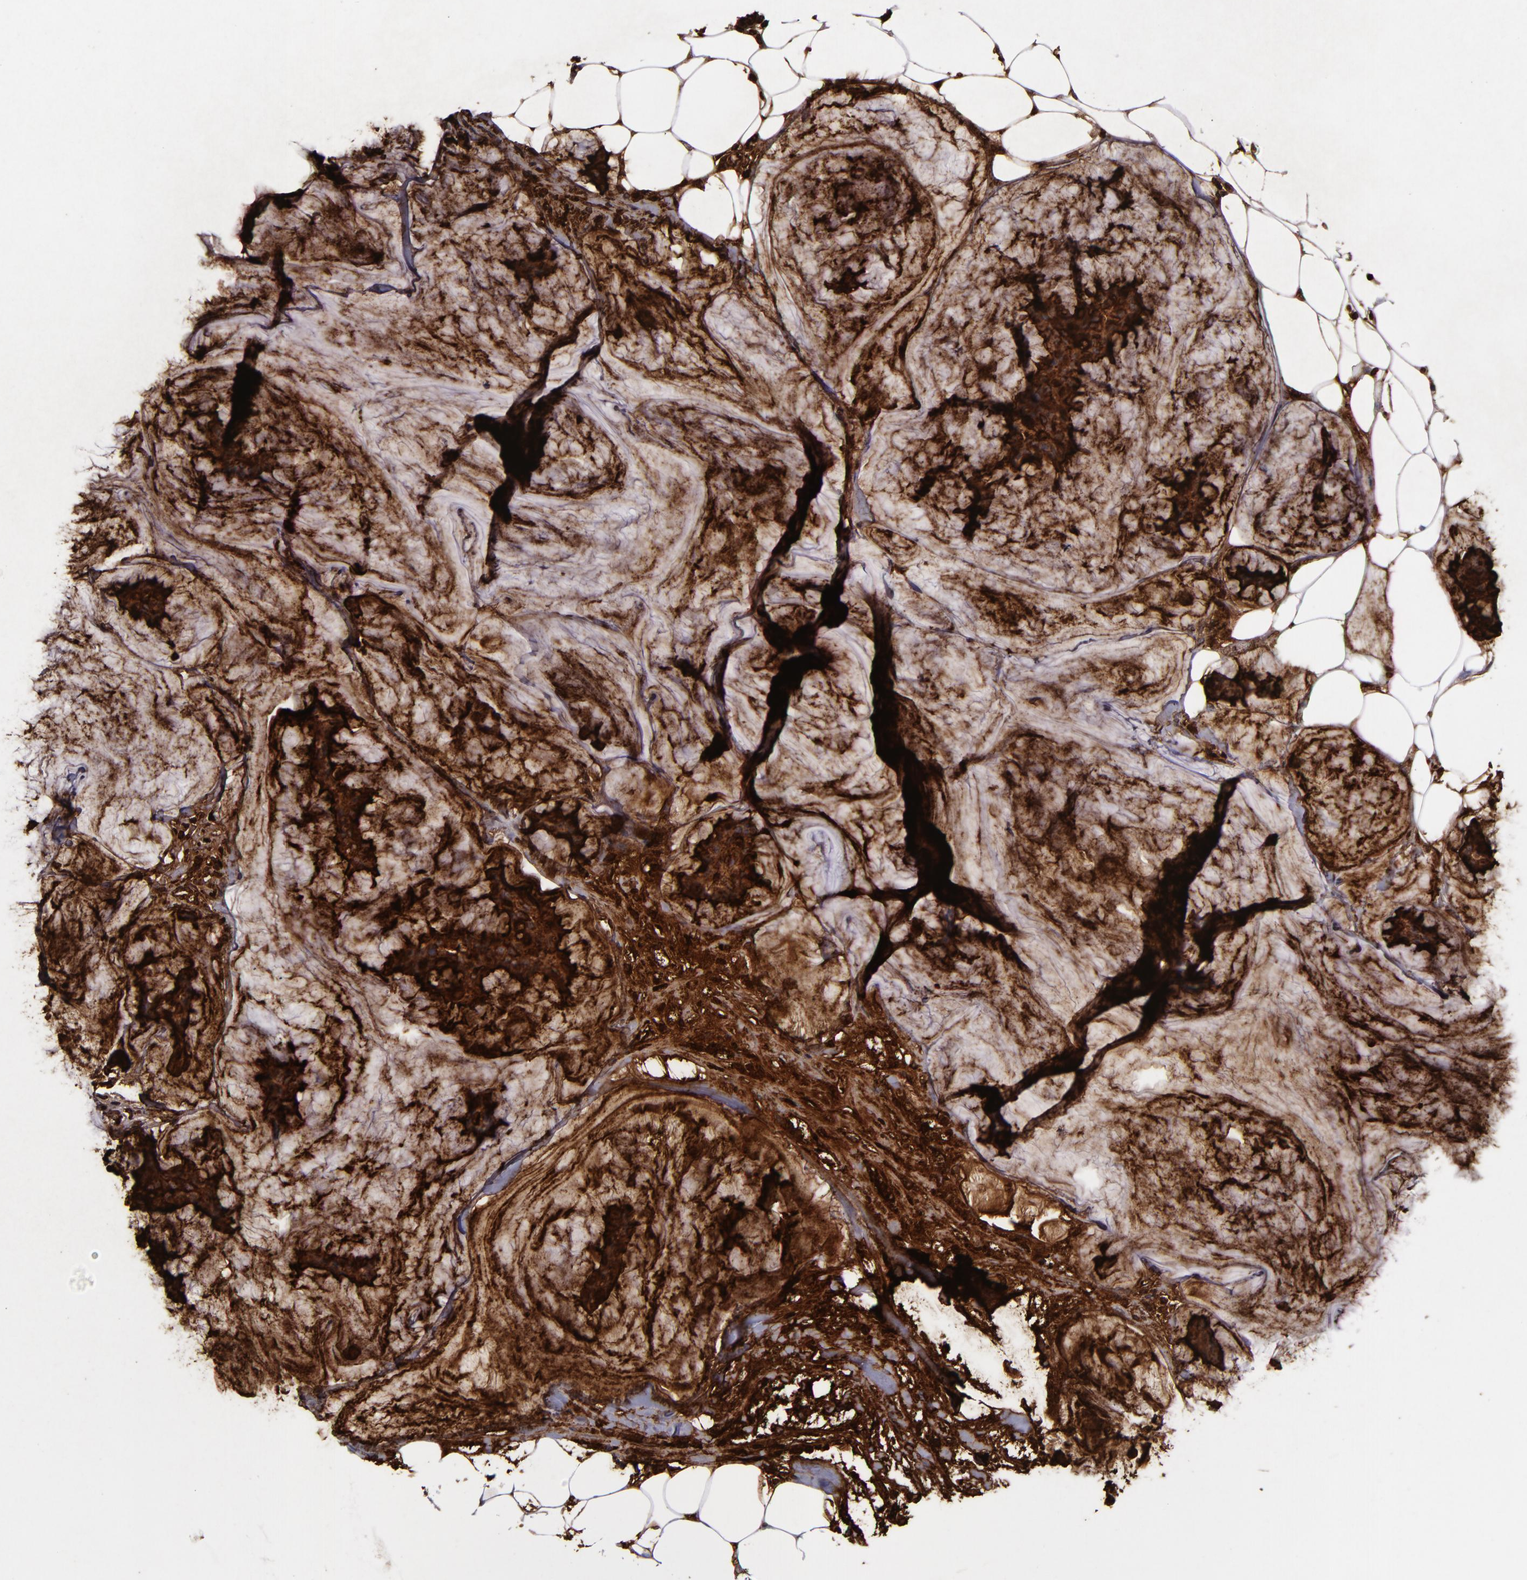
{"staining": {"intensity": "strong", "quantity": ">75%", "location": "cytoplasmic/membranous,nuclear"}, "tissue": "breast cancer", "cell_type": "Tumor cells", "image_type": "cancer", "snomed": [{"axis": "morphology", "description": "Duct carcinoma"}, {"axis": "topography", "description": "Breast"}], "caption": "Breast intraductal carcinoma stained with a protein marker demonstrates strong staining in tumor cells.", "gene": "MFGE8", "patient": {"sex": "female", "age": 93}}